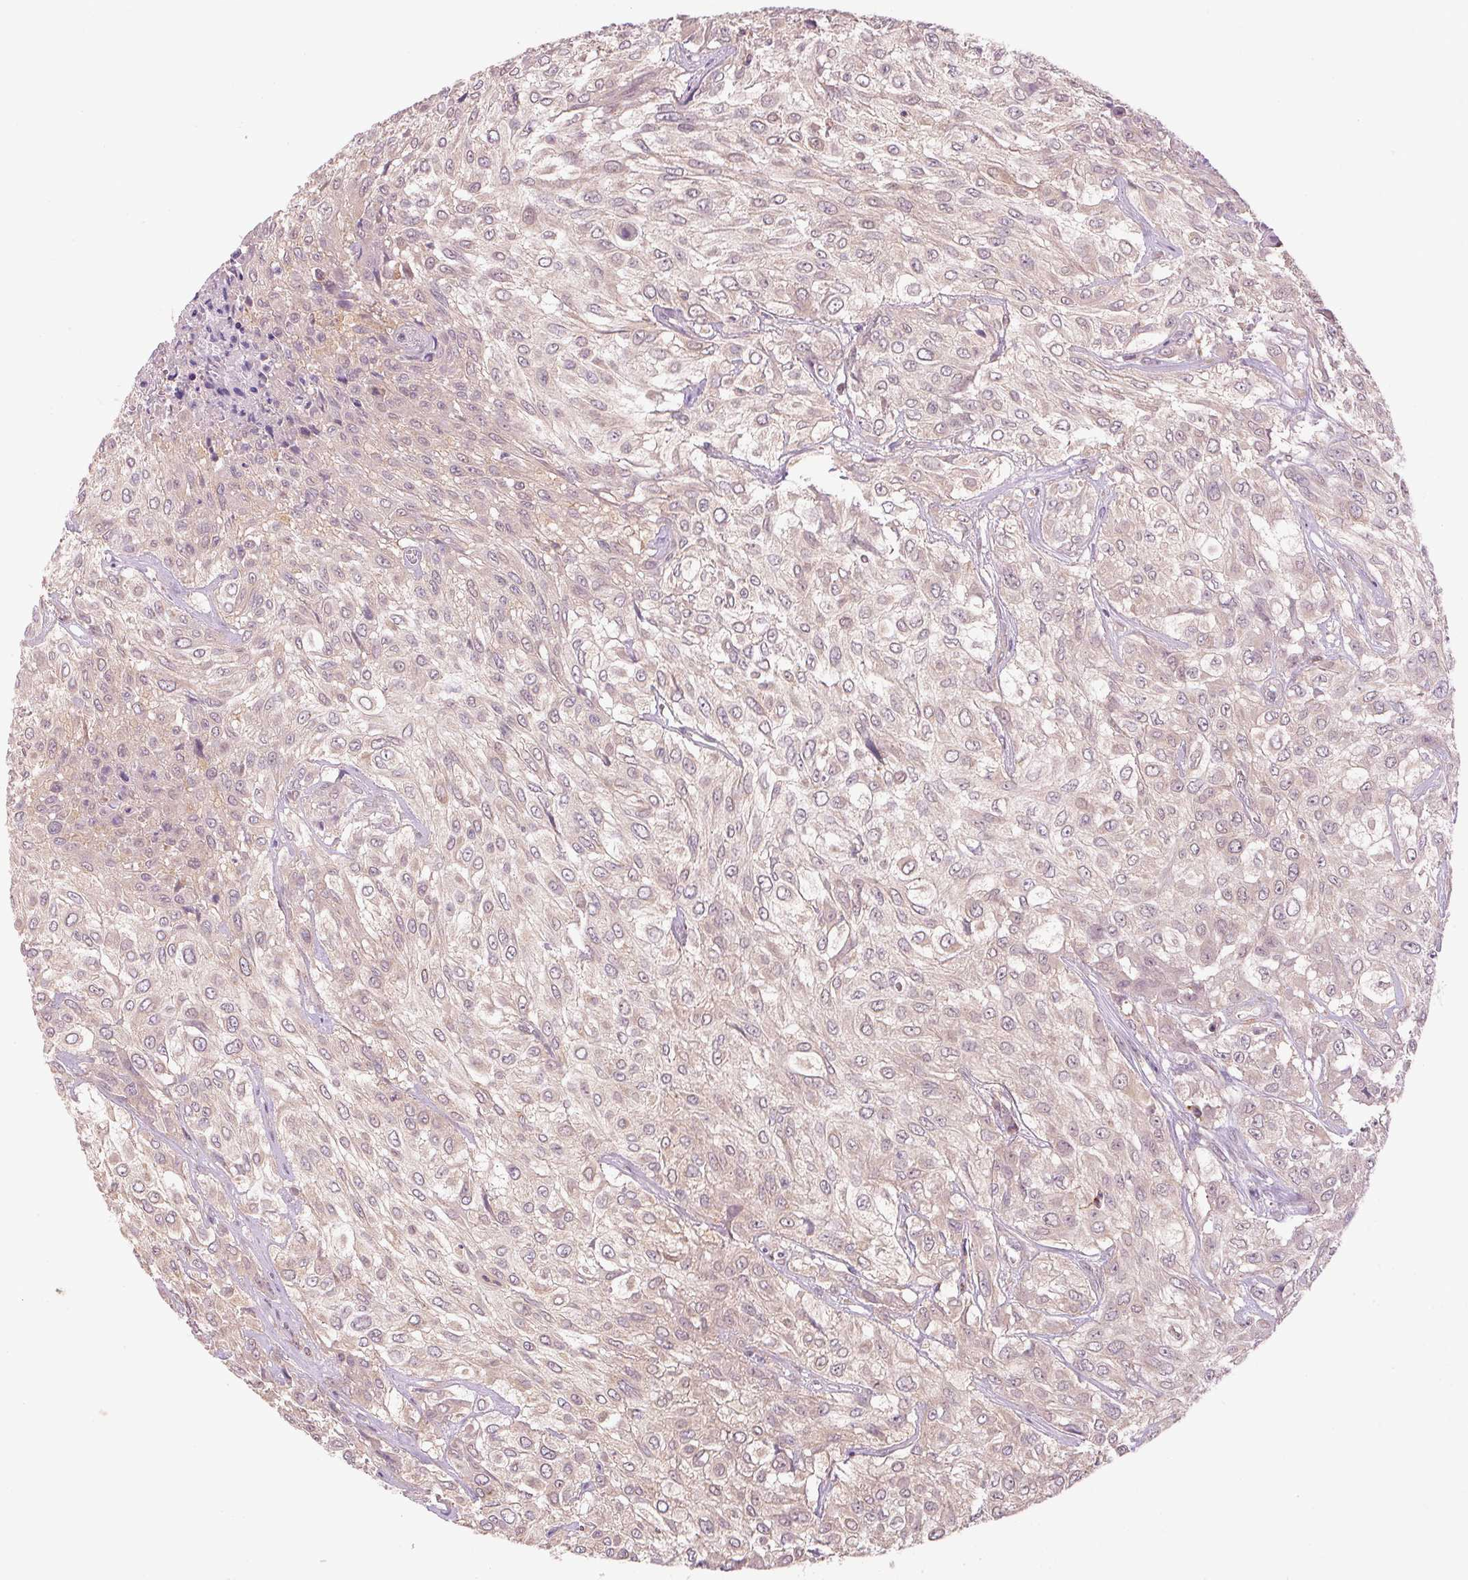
{"staining": {"intensity": "weak", "quantity": ">75%", "location": "cytoplasmic/membranous"}, "tissue": "urothelial cancer", "cell_type": "Tumor cells", "image_type": "cancer", "snomed": [{"axis": "morphology", "description": "Urothelial carcinoma, High grade"}, {"axis": "topography", "description": "Urinary bladder"}], "caption": "Brown immunohistochemical staining in human high-grade urothelial carcinoma demonstrates weak cytoplasmic/membranous staining in approximately >75% of tumor cells.", "gene": "ADH5", "patient": {"sex": "male", "age": 57}}